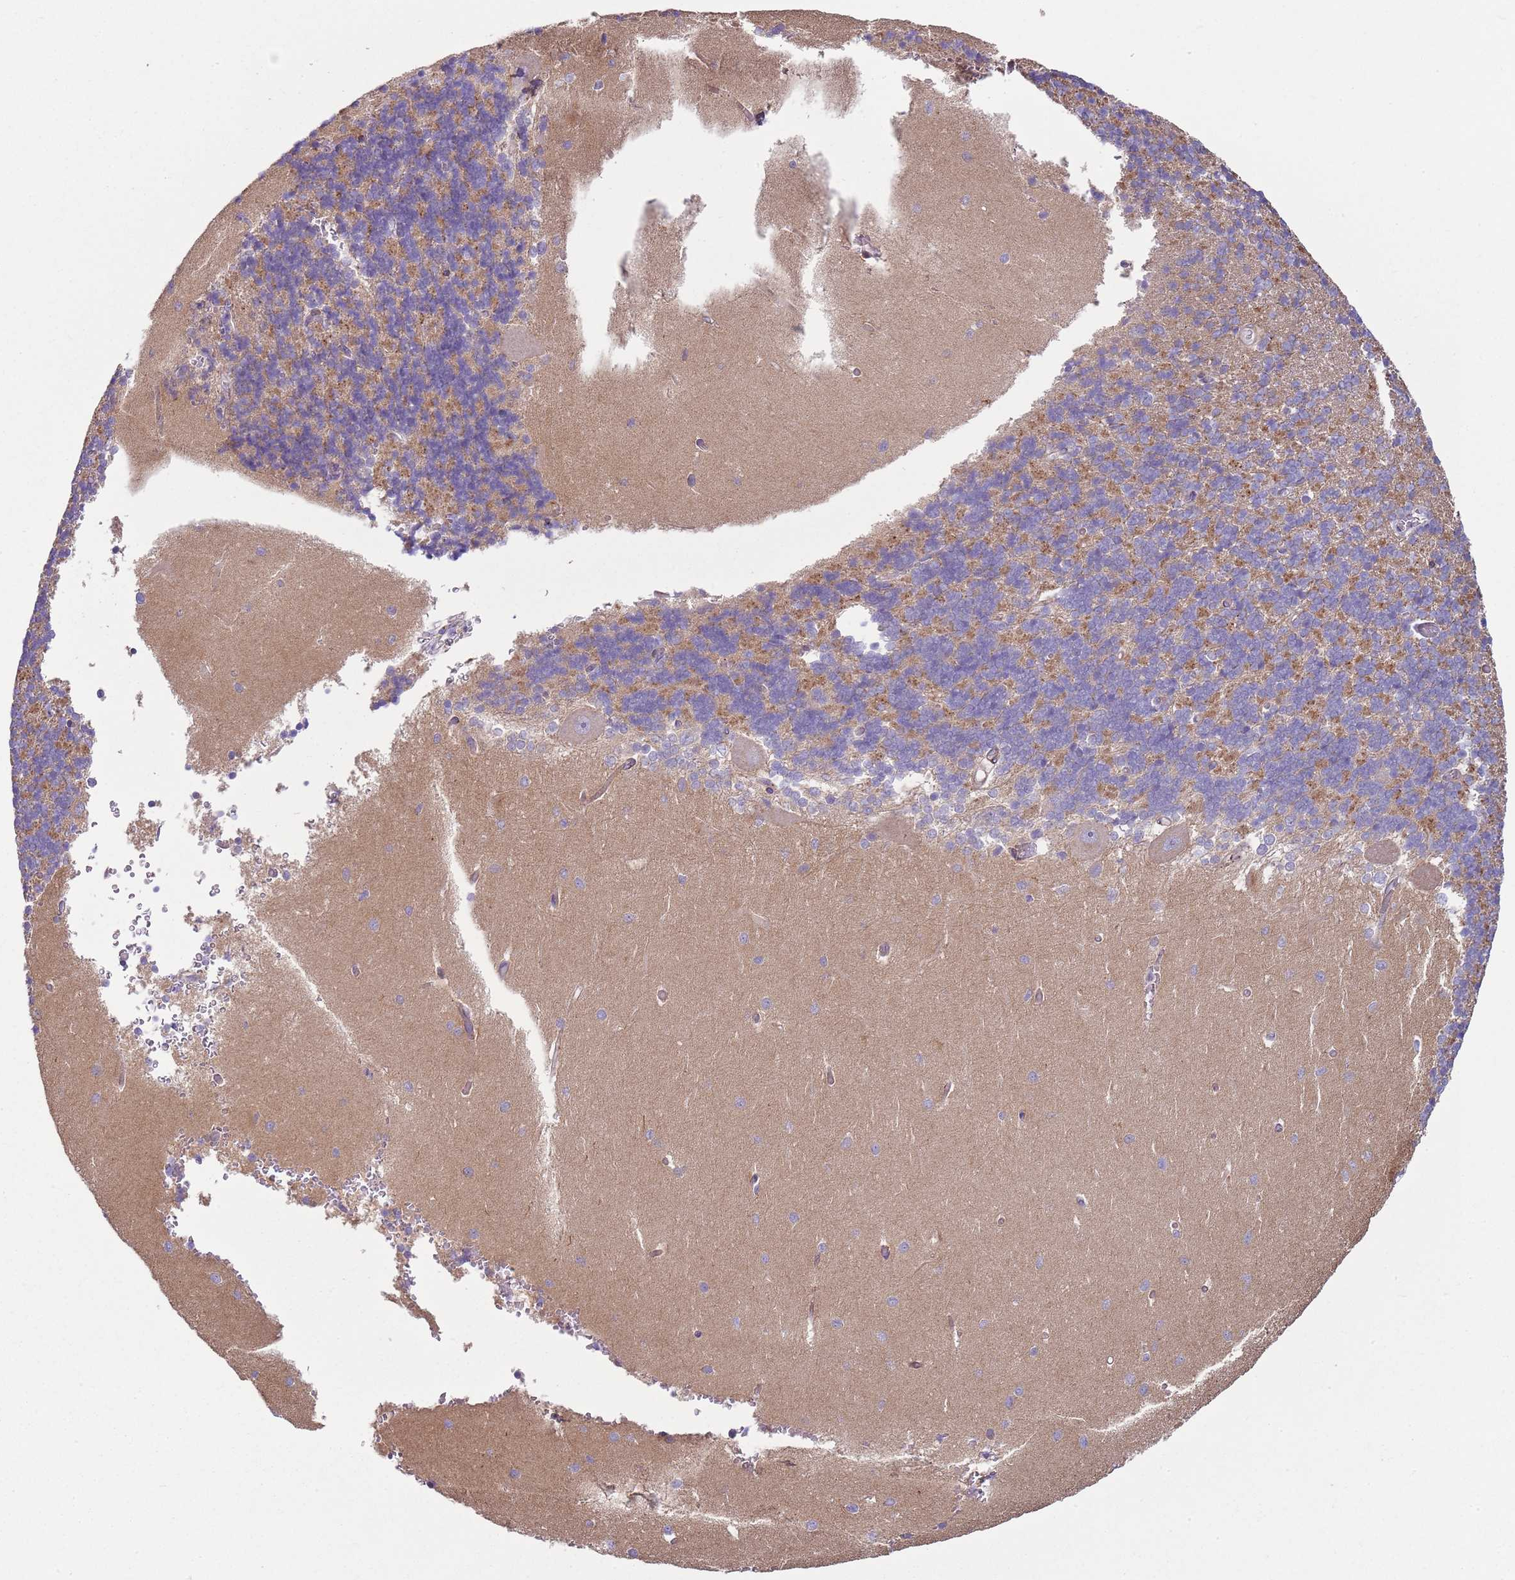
{"staining": {"intensity": "moderate", "quantity": "25%-75%", "location": "cytoplasmic/membranous"}, "tissue": "cerebellum", "cell_type": "Cells in granular layer", "image_type": "normal", "snomed": [{"axis": "morphology", "description": "Normal tissue, NOS"}, {"axis": "topography", "description": "Cerebellum"}], "caption": "Cerebellum stained for a protein reveals moderate cytoplasmic/membranous positivity in cells in granular layer. (DAB IHC, brown staining for protein, blue staining for nuclei).", "gene": "GNAI1", "patient": {"sex": "male", "age": 37}}